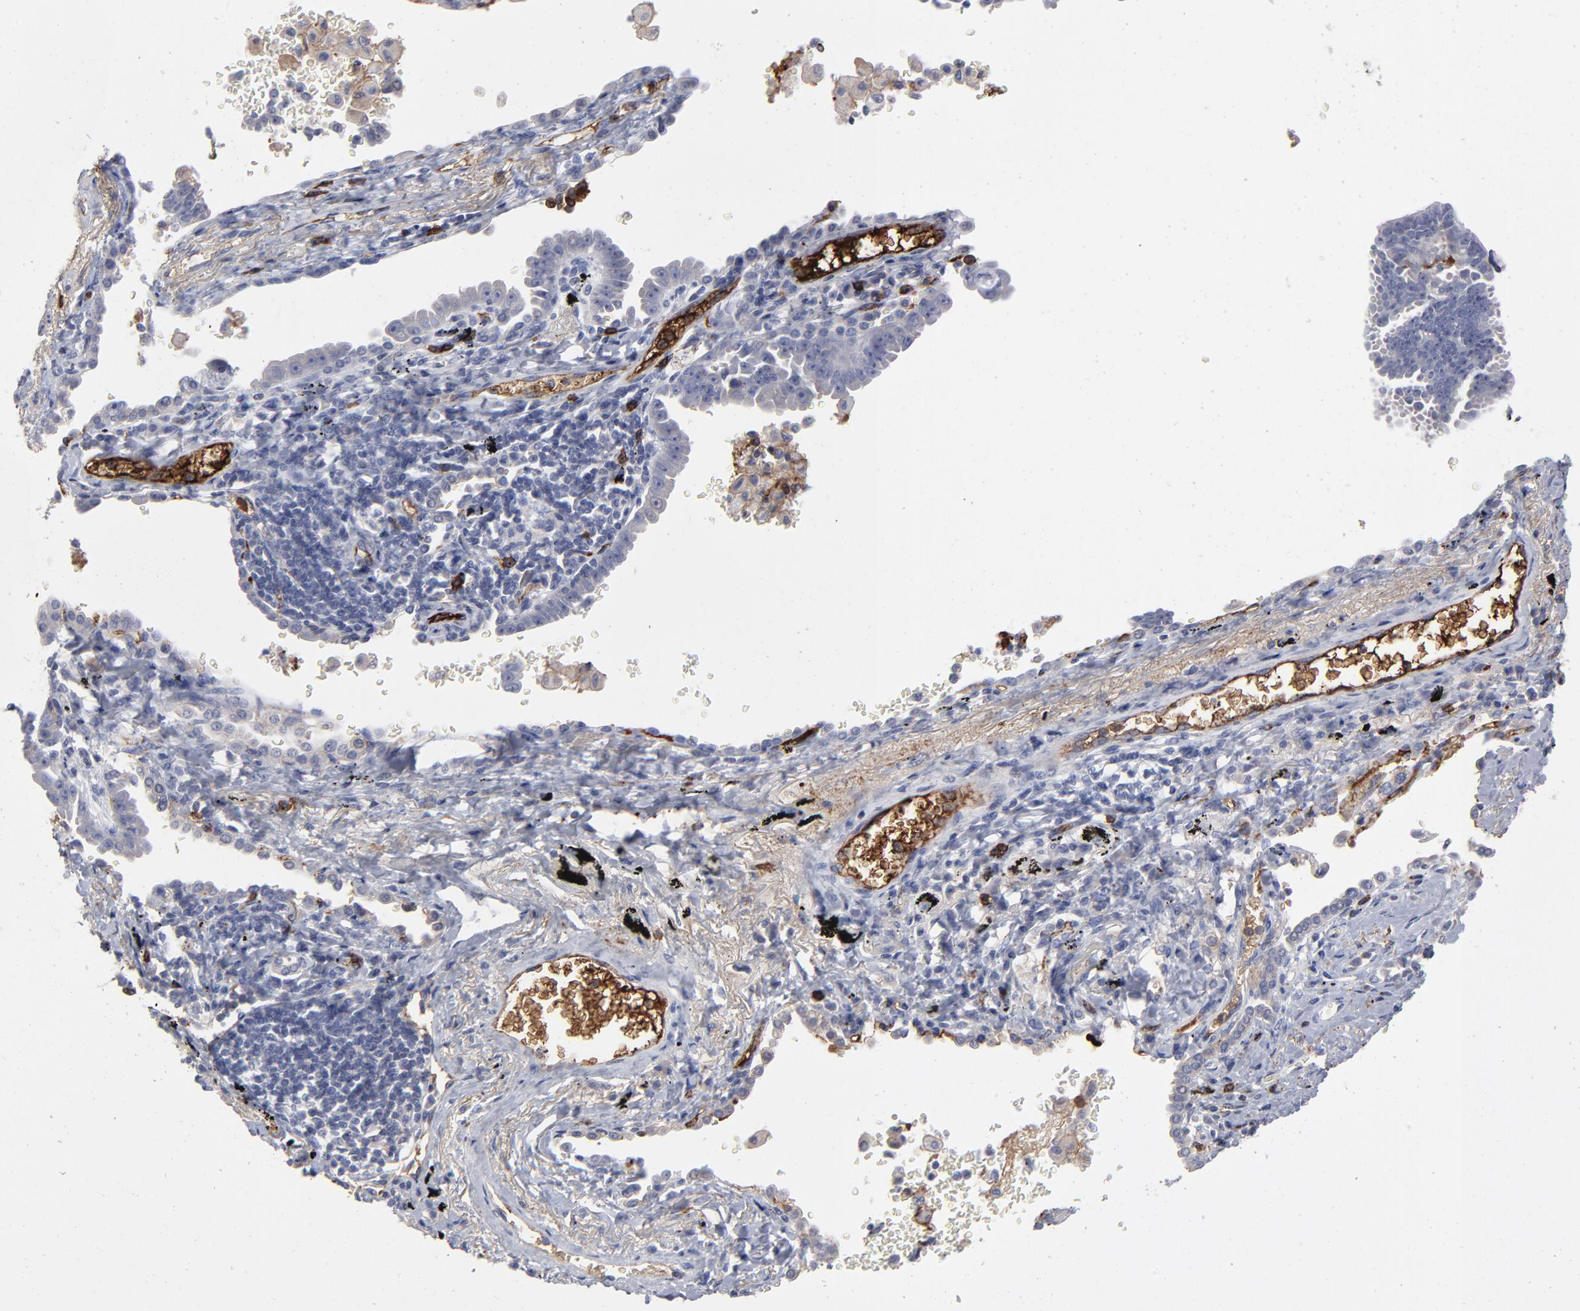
{"staining": {"intensity": "negative", "quantity": "none", "location": "none"}, "tissue": "lung cancer", "cell_type": "Tumor cells", "image_type": "cancer", "snomed": [{"axis": "morphology", "description": "Adenocarcinoma, NOS"}, {"axis": "topography", "description": "Lung"}], "caption": "The immunohistochemistry (IHC) photomicrograph has no significant staining in tumor cells of lung cancer (adenocarcinoma) tissue.", "gene": "CCR3", "patient": {"sex": "female", "age": 64}}